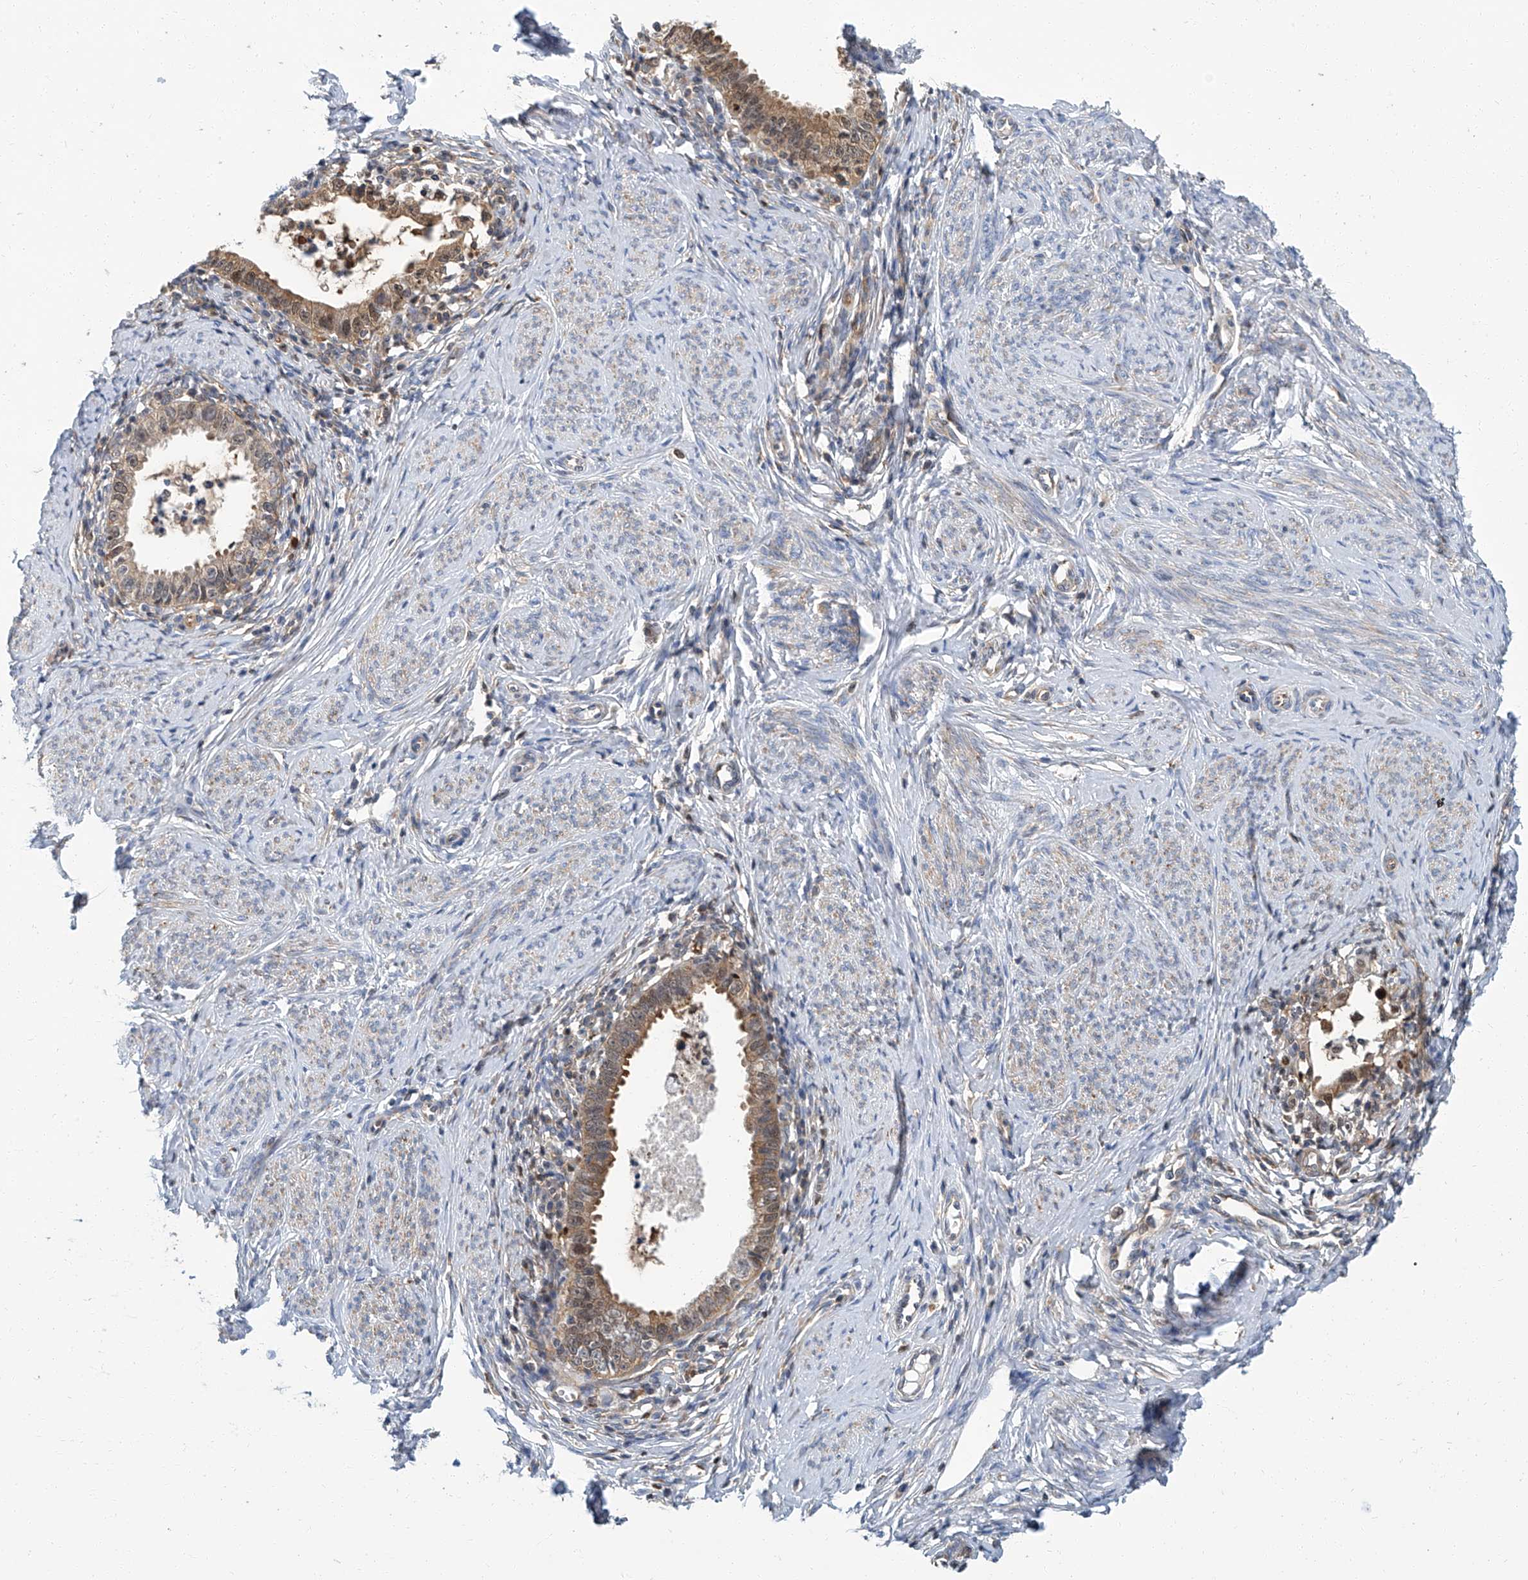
{"staining": {"intensity": "moderate", "quantity": "25%-75%", "location": "cytoplasmic/membranous,nuclear"}, "tissue": "cervical cancer", "cell_type": "Tumor cells", "image_type": "cancer", "snomed": [{"axis": "morphology", "description": "Adenocarcinoma, NOS"}, {"axis": "topography", "description": "Cervix"}], "caption": "An IHC histopathology image of neoplastic tissue is shown. Protein staining in brown shows moderate cytoplasmic/membranous and nuclear positivity in cervical cancer within tumor cells.", "gene": "PSMB10", "patient": {"sex": "female", "age": 36}}